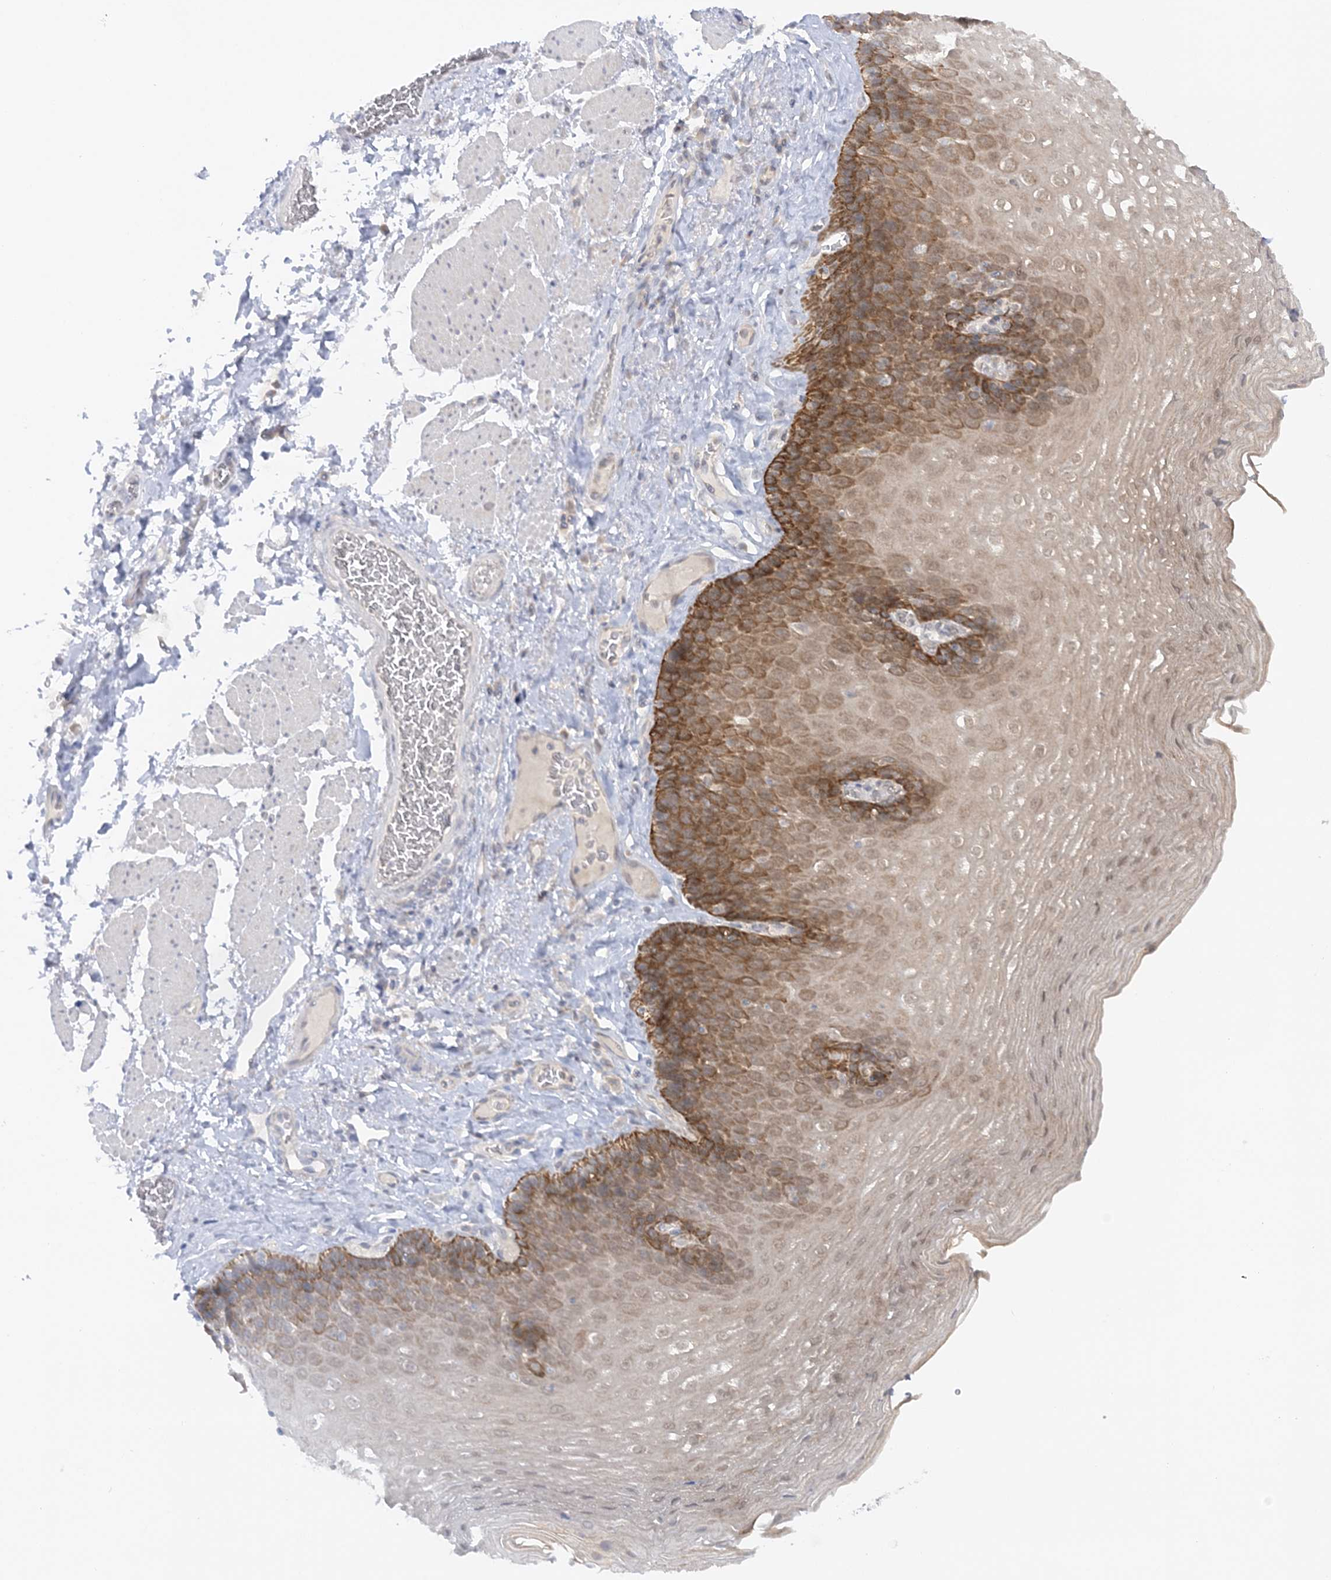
{"staining": {"intensity": "moderate", "quantity": "25%-75%", "location": "cytoplasmic/membranous"}, "tissue": "esophagus", "cell_type": "Squamous epithelial cells", "image_type": "normal", "snomed": [{"axis": "morphology", "description": "Normal tissue, NOS"}, {"axis": "topography", "description": "Esophagus"}], "caption": "Moderate cytoplasmic/membranous positivity for a protein is identified in approximately 25%-75% of squamous epithelial cells of normal esophagus using immunohistochemistry.", "gene": "MMADHC", "patient": {"sex": "female", "age": 66}}